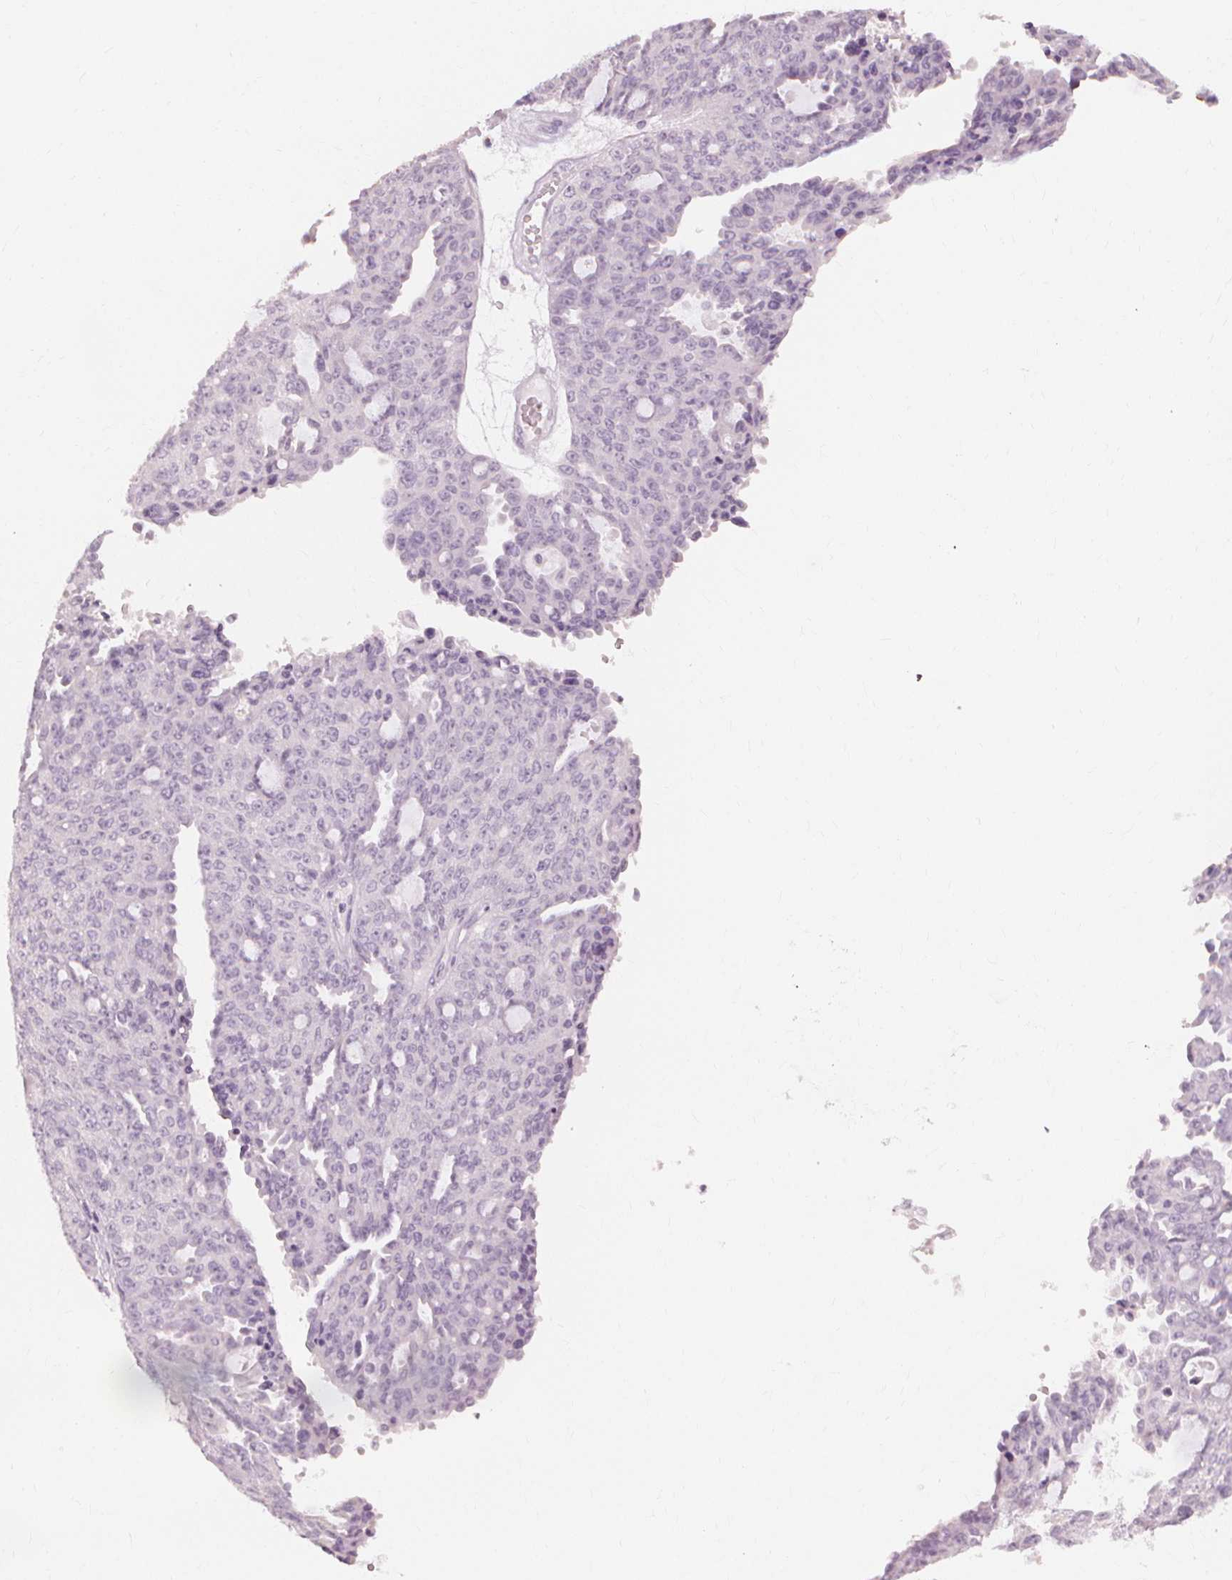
{"staining": {"intensity": "negative", "quantity": "none", "location": "none"}, "tissue": "ovarian cancer", "cell_type": "Tumor cells", "image_type": "cancer", "snomed": [{"axis": "morphology", "description": "Cystadenocarcinoma, serous, NOS"}, {"axis": "topography", "description": "Ovary"}], "caption": "Tumor cells are negative for protein expression in human ovarian cancer (serous cystadenocarcinoma). The staining was performed using DAB to visualize the protein expression in brown, while the nuclei were stained in blue with hematoxylin (Magnification: 20x).", "gene": "MUC12", "patient": {"sex": "female", "age": 71}}